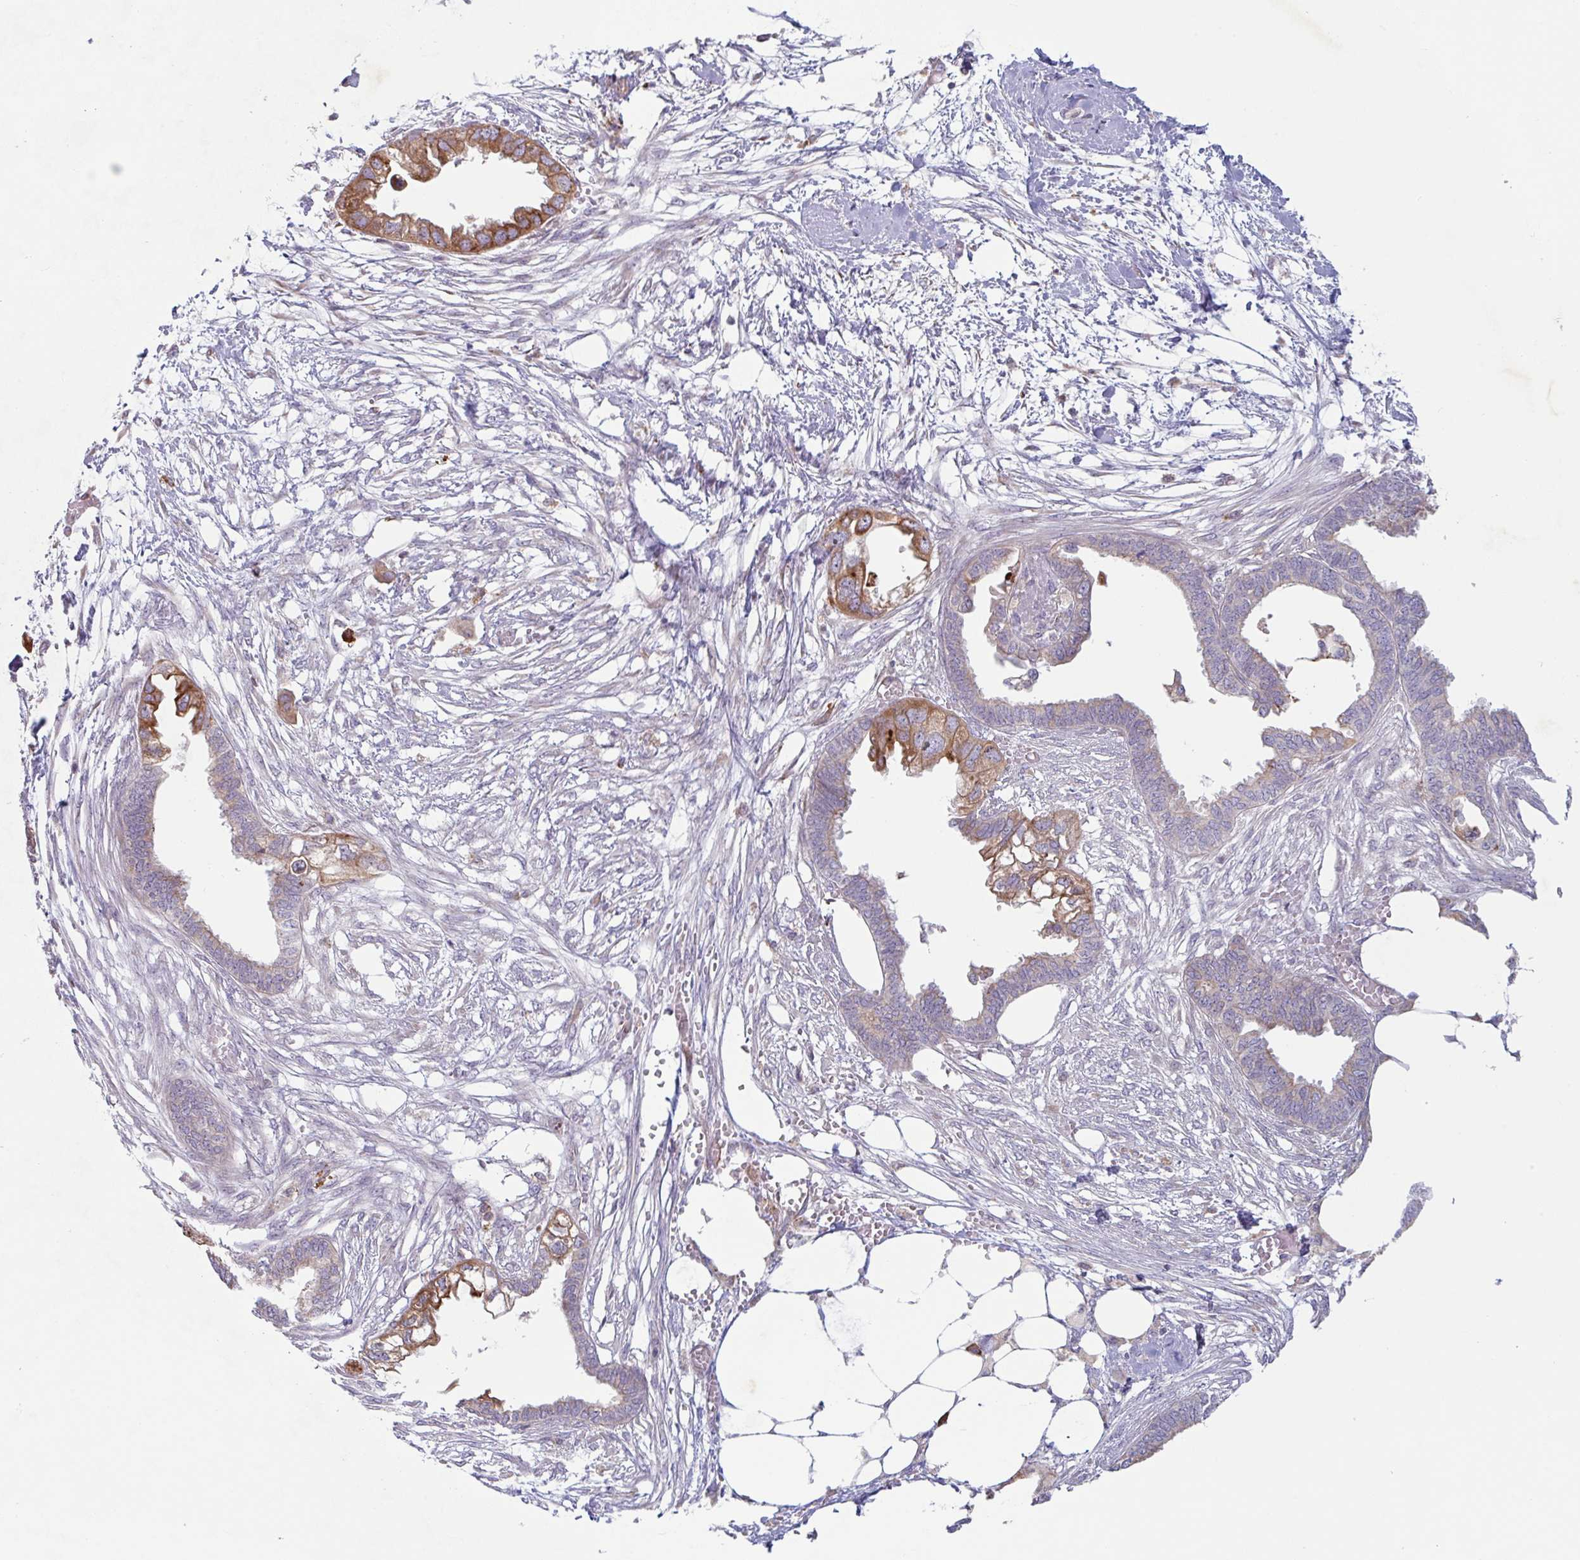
{"staining": {"intensity": "strong", "quantity": "25%-75%", "location": "cytoplasmic/membranous"}, "tissue": "endometrial cancer", "cell_type": "Tumor cells", "image_type": "cancer", "snomed": [{"axis": "morphology", "description": "Adenocarcinoma, NOS"}, {"axis": "morphology", "description": "Adenocarcinoma, metastatic, NOS"}, {"axis": "topography", "description": "Adipose tissue"}, {"axis": "topography", "description": "Endometrium"}], "caption": "IHC of adenocarcinoma (endometrial) shows high levels of strong cytoplasmic/membranous expression in about 25%-75% of tumor cells.", "gene": "RIT1", "patient": {"sex": "female", "age": 67}}